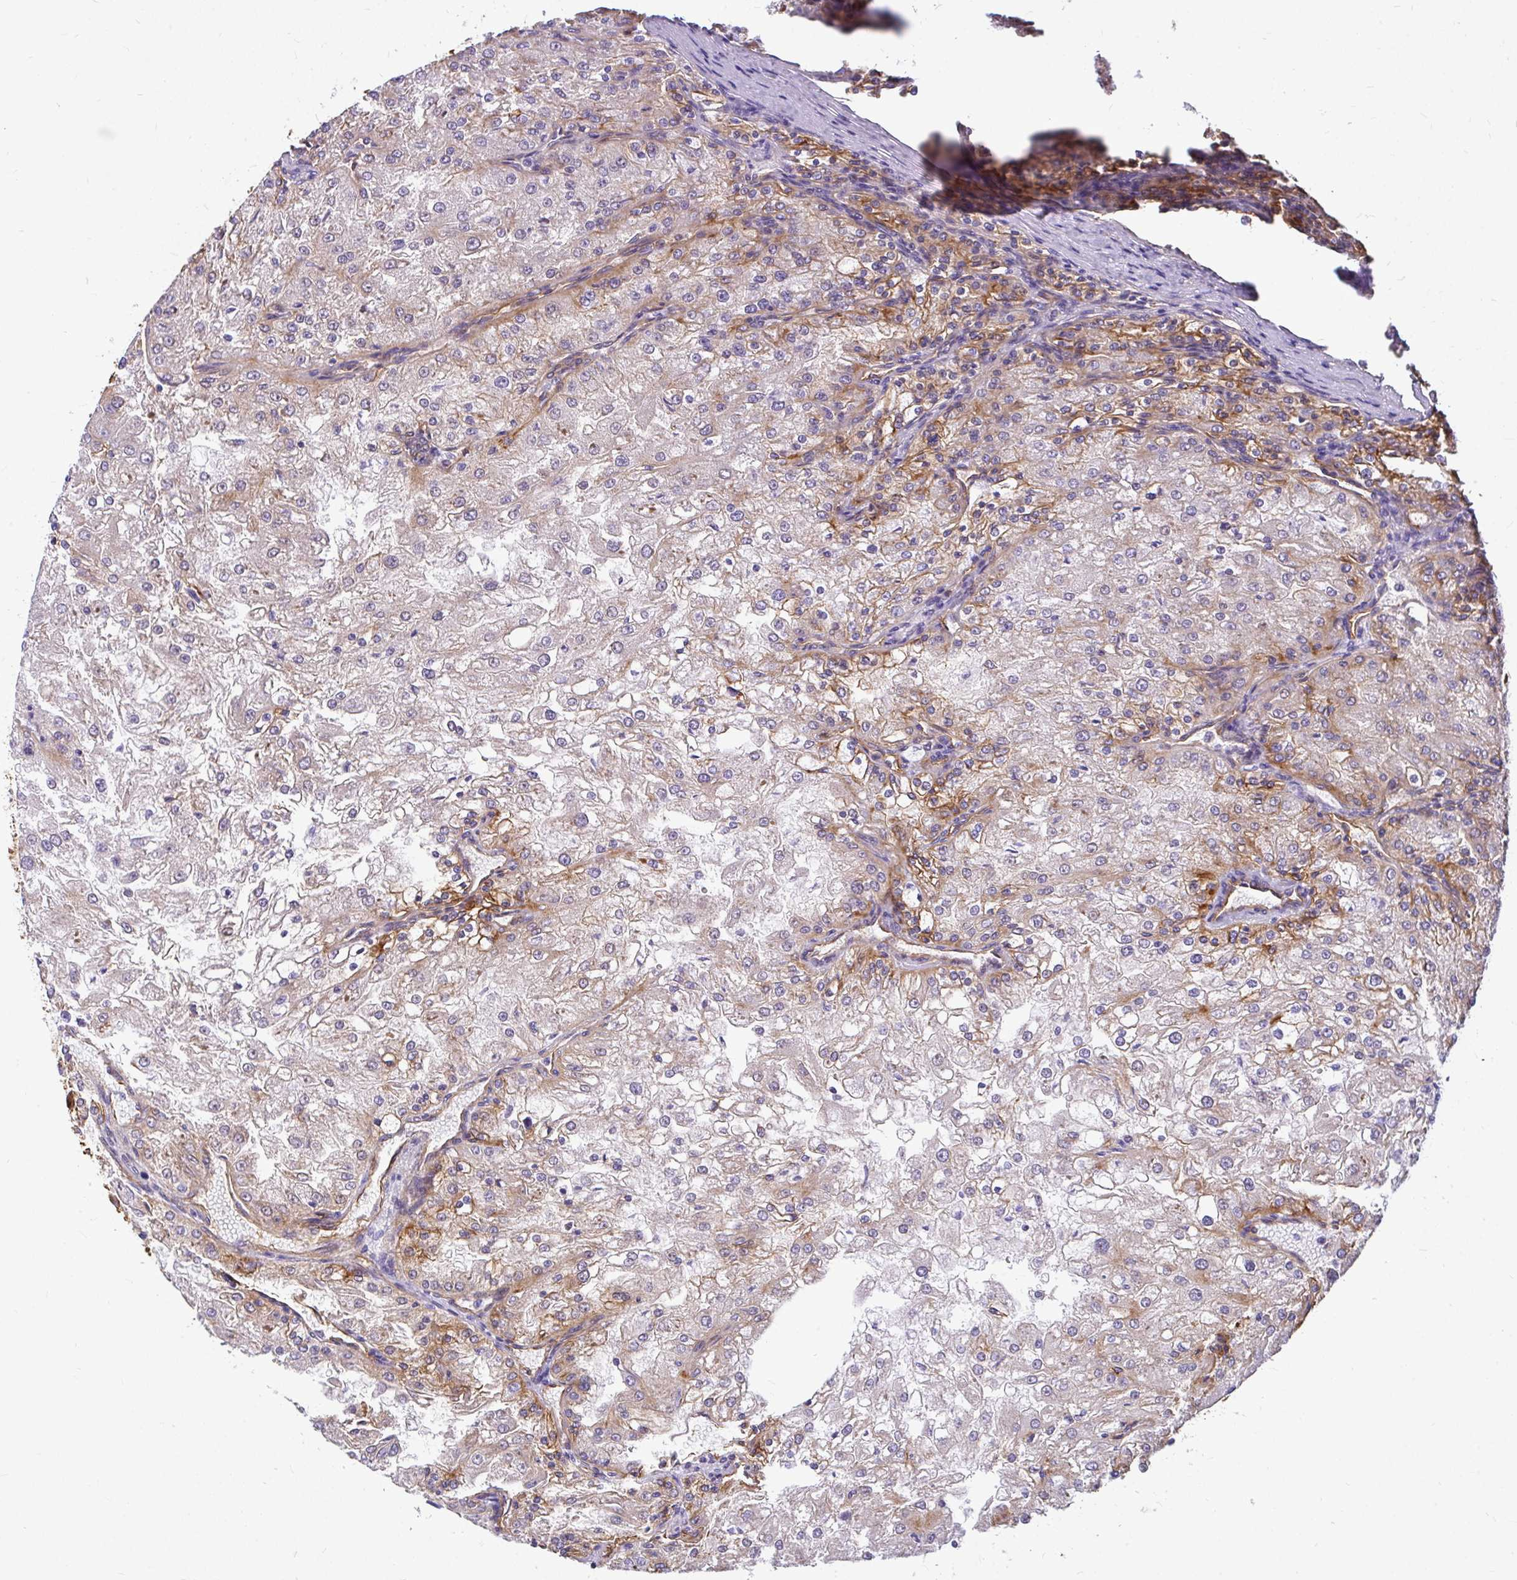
{"staining": {"intensity": "moderate", "quantity": "25%-75%", "location": "cytoplasmic/membranous"}, "tissue": "renal cancer", "cell_type": "Tumor cells", "image_type": "cancer", "snomed": [{"axis": "morphology", "description": "Adenocarcinoma, NOS"}, {"axis": "topography", "description": "Kidney"}], "caption": "Brown immunohistochemical staining in renal adenocarcinoma displays moderate cytoplasmic/membranous expression in about 25%-75% of tumor cells. (Stains: DAB in brown, nuclei in blue, Microscopy: brightfield microscopy at high magnification).", "gene": "MAP1LC3B", "patient": {"sex": "female", "age": 74}}